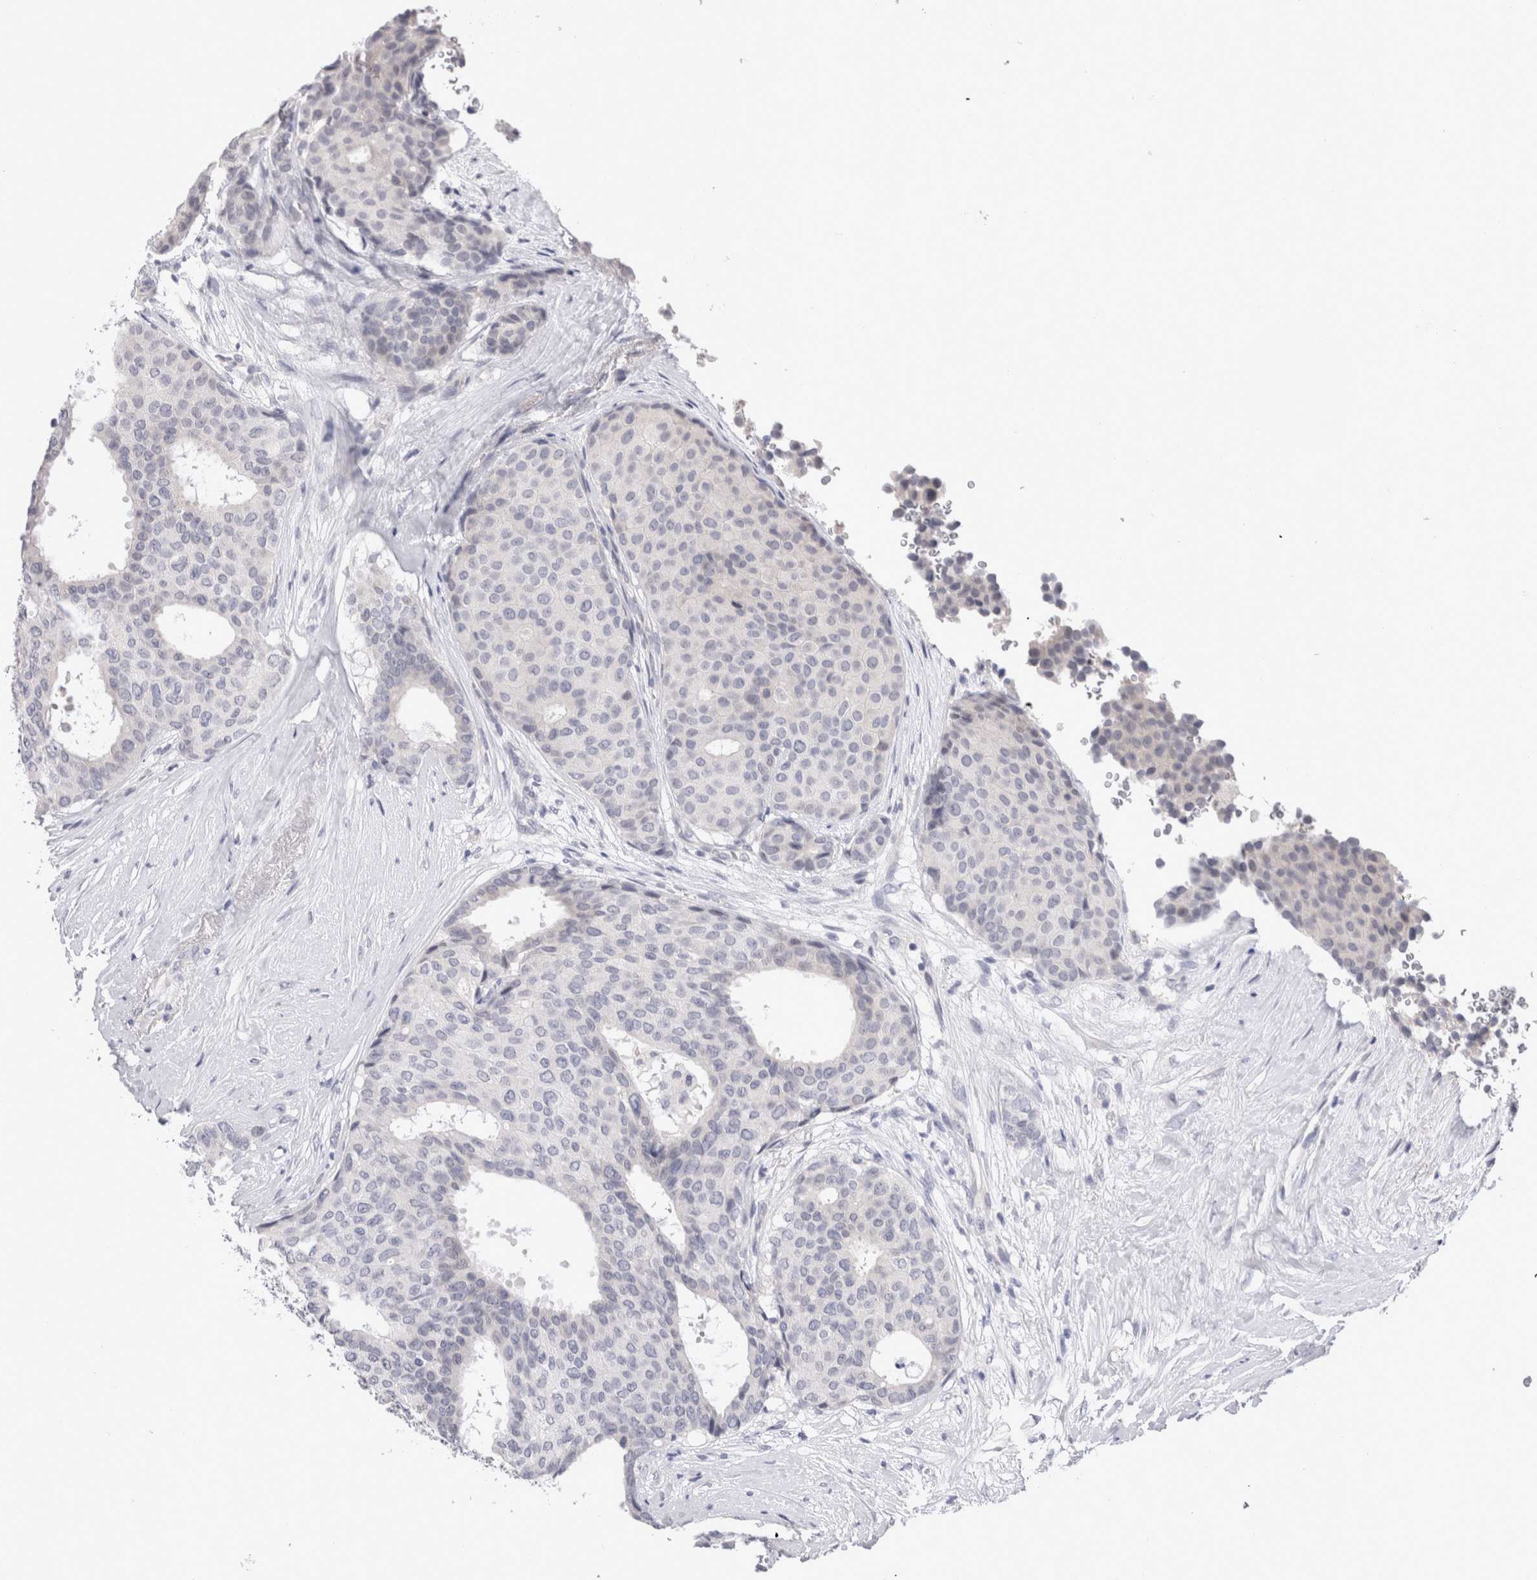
{"staining": {"intensity": "negative", "quantity": "none", "location": "none"}, "tissue": "breast cancer", "cell_type": "Tumor cells", "image_type": "cancer", "snomed": [{"axis": "morphology", "description": "Duct carcinoma"}, {"axis": "topography", "description": "Breast"}], "caption": "This is a histopathology image of immunohistochemistry staining of infiltrating ductal carcinoma (breast), which shows no staining in tumor cells. Brightfield microscopy of immunohistochemistry stained with DAB (brown) and hematoxylin (blue), captured at high magnification.", "gene": "CRYBG1", "patient": {"sex": "female", "age": 75}}